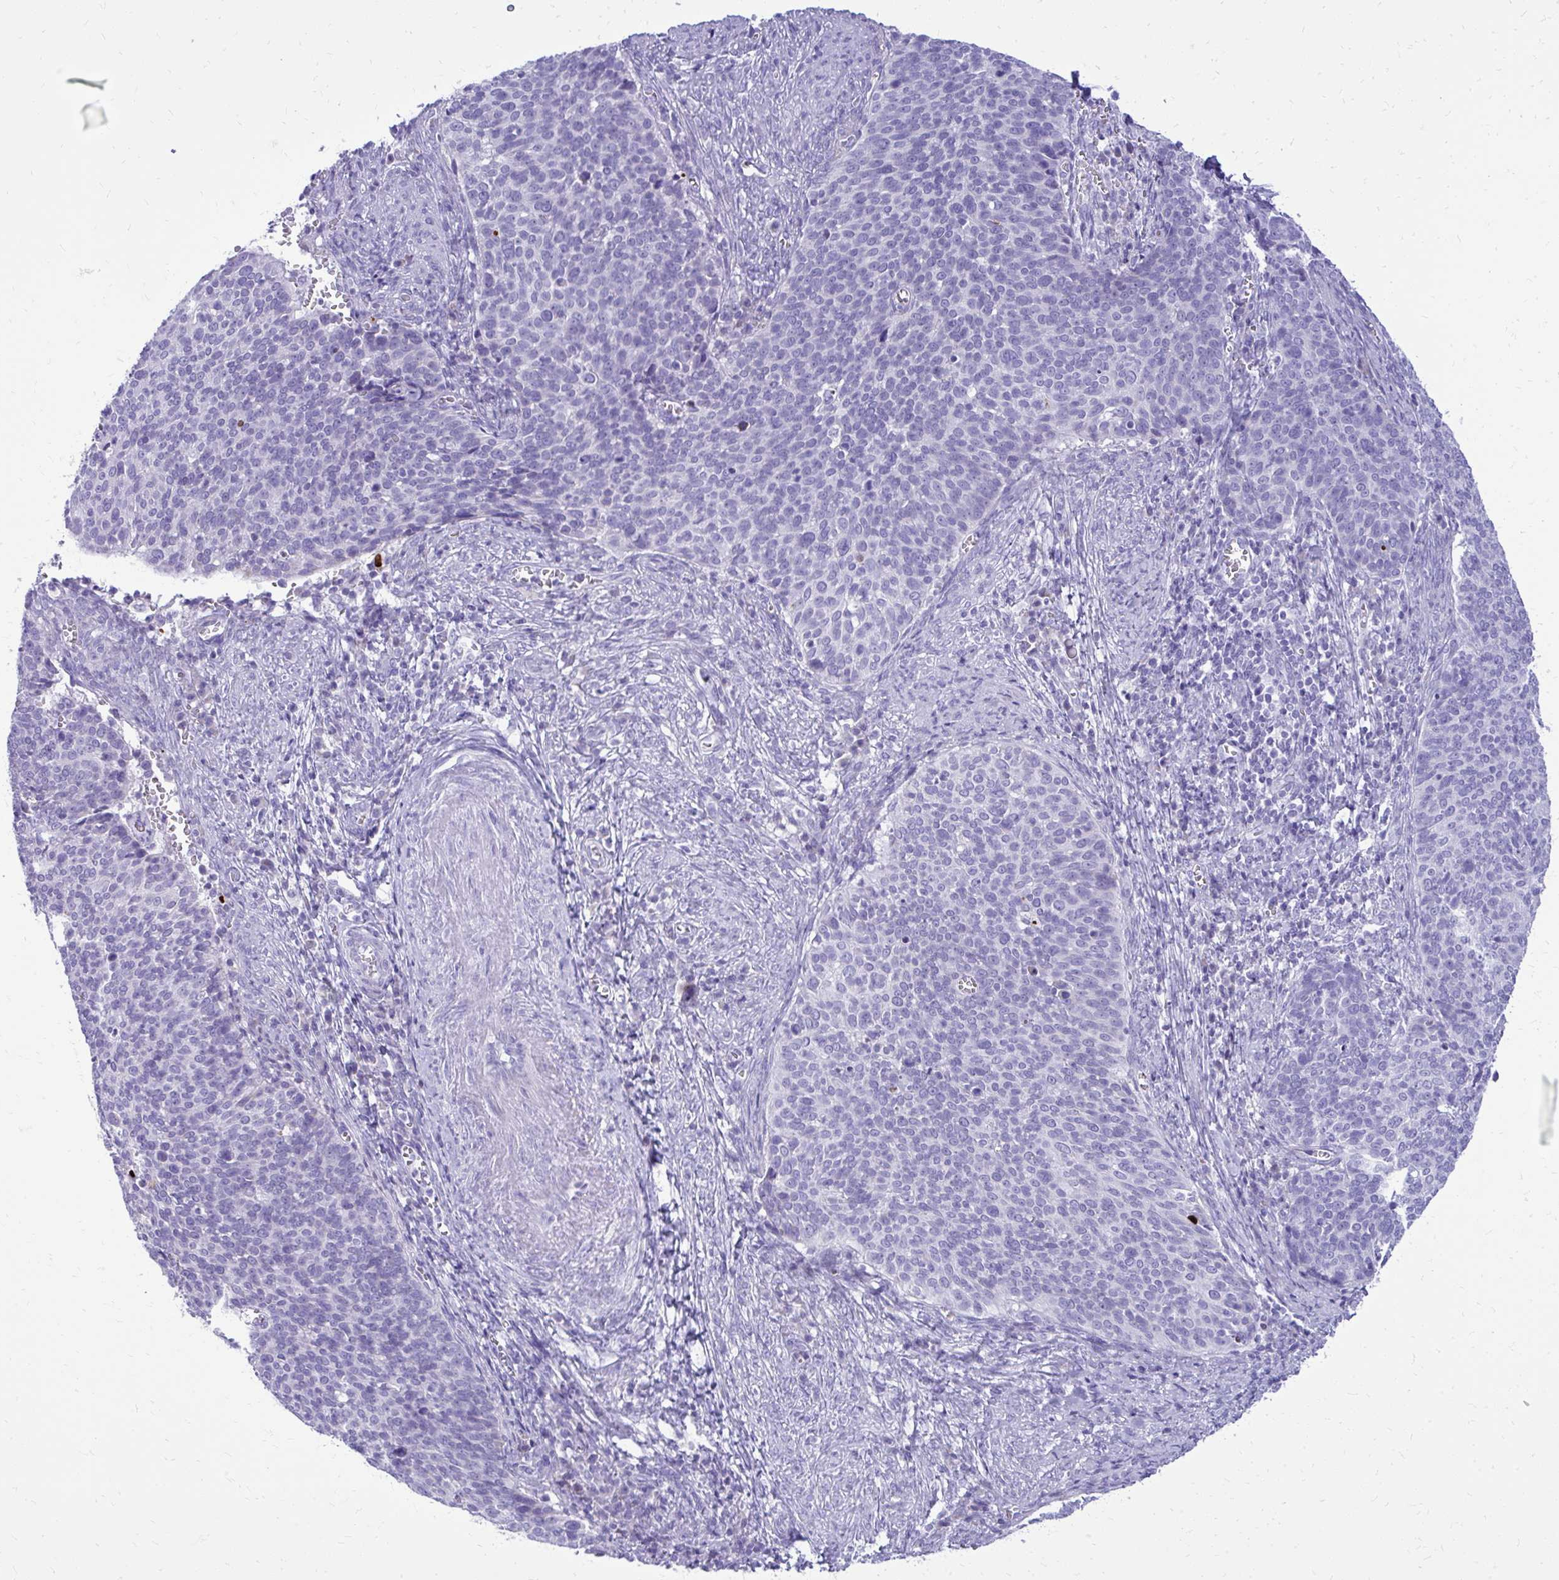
{"staining": {"intensity": "negative", "quantity": "none", "location": "none"}, "tissue": "cervical cancer", "cell_type": "Tumor cells", "image_type": "cancer", "snomed": [{"axis": "morphology", "description": "Normal tissue, NOS"}, {"axis": "morphology", "description": "Squamous cell carcinoma, NOS"}, {"axis": "topography", "description": "Cervix"}], "caption": "This is an immunohistochemistry photomicrograph of cervical squamous cell carcinoma. There is no staining in tumor cells.", "gene": "BCL6B", "patient": {"sex": "female", "age": 39}}